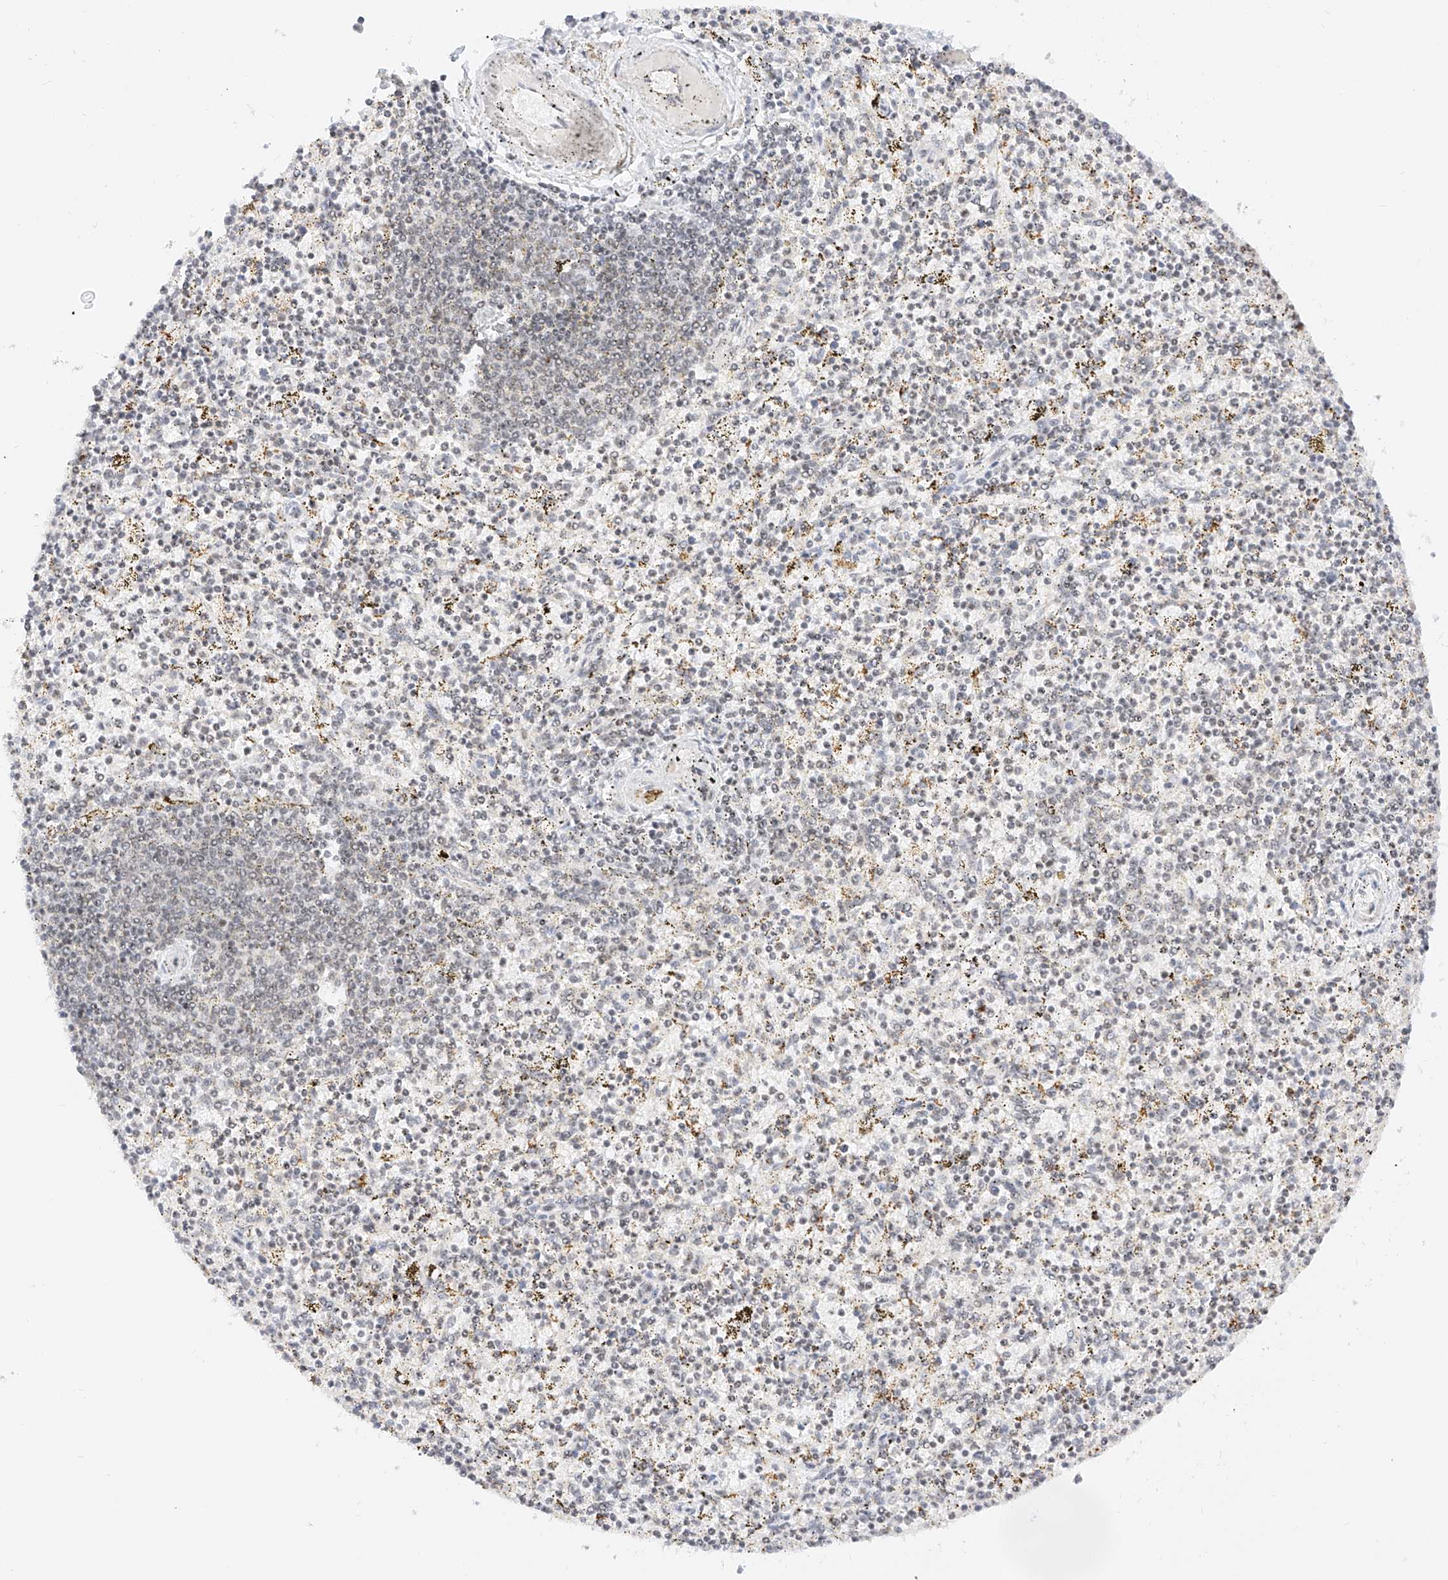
{"staining": {"intensity": "moderate", "quantity": "25%-75%", "location": "nuclear"}, "tissue": "spleen", "cell_type": "Cells in red pulp", "image_type": "normal", "snomed": [{"axis": "morphology", "description": "Normal tissue, NOS"}, {"axis": "topography", "description": "Spleen"}], "caption": "A brown stain shows moderate nuclear positivity of a protein in cells in red pulp of normal human spleen. (DAB (3,3'-diaminobenzidine) IHC with brightfield microscopy, high magnification).", "gene": "NRF1", "patient": {"sex": "male", "age": 72}}